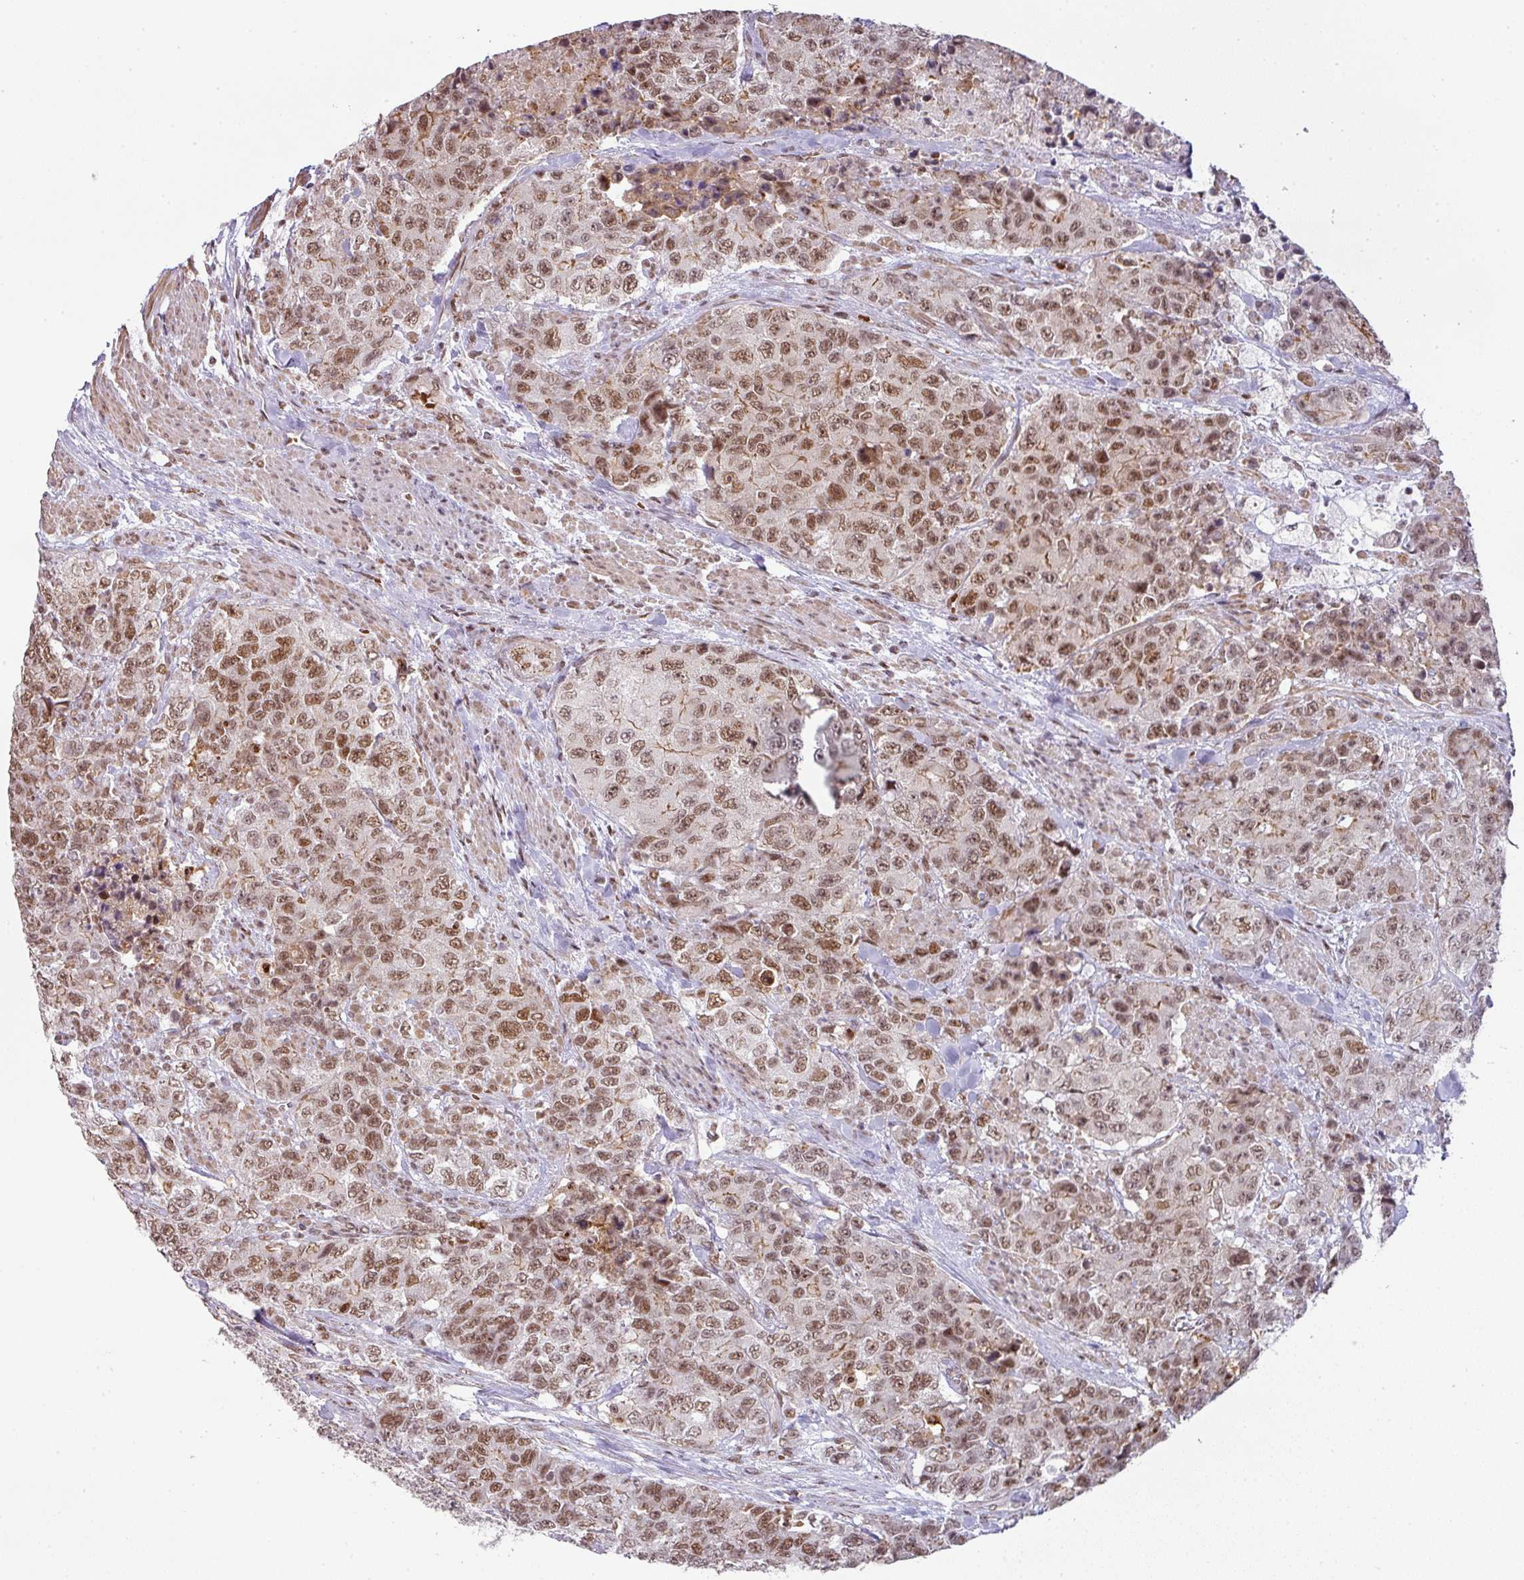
{"staining": {"intensity": "moderate", "quantity": ">75%", "location": "nuclear"}, "tissue": "urothelial cancer", "cell_type": "Tumor cells", "image_type": "cancer", "snomed": [{"axis": "morphology", "description": "Urothelial carcinoma, High grade"}, {"axis": "topography", "description": "Urinary bladder"}], "caption": "The immunohistochemical stain highlights moderate nuclear staining in tumor cells of high-grade urothelial carcinoma tissue.", "gene": "NCOA5", "patient": {"sex": "female", "age": 78}}